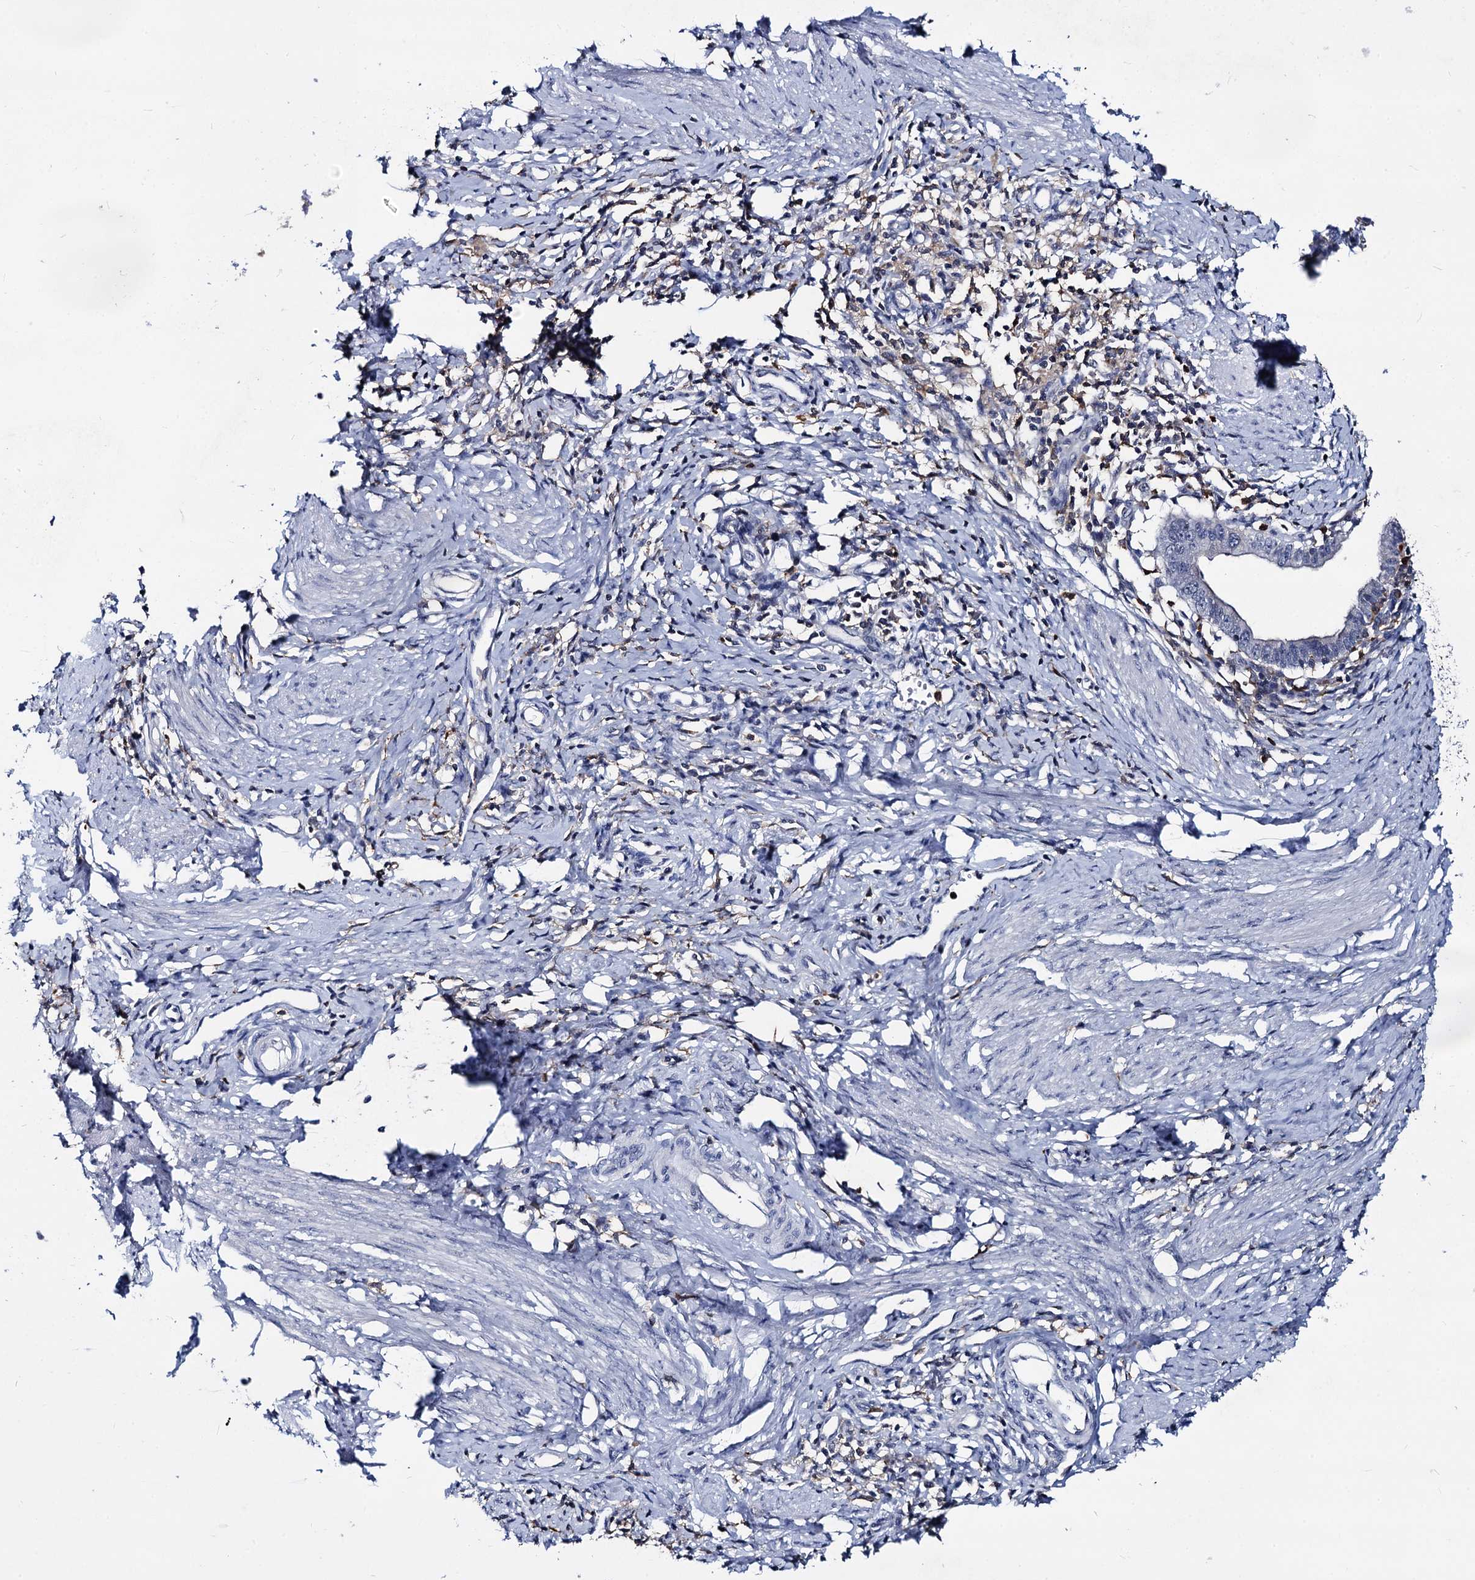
{"staining": {"intensity": "negative", "quantity": "none", "location": "none"}, "tissue": "cervical cancer", "cell_type": "Tumor cells", "image_type": "cancer", "snomed": [{"axis": "morphology", "description": "Adenocarcinoma, NOS"}, {"axis": "topography", "description": "Cervix"}], "caption": "IHC micrograph of human cervical cancer stained for a protein (brown), which shows no staining in tumor cells.", "gene": "RHOG", "patient": {"sex": "female", "age": 36}}